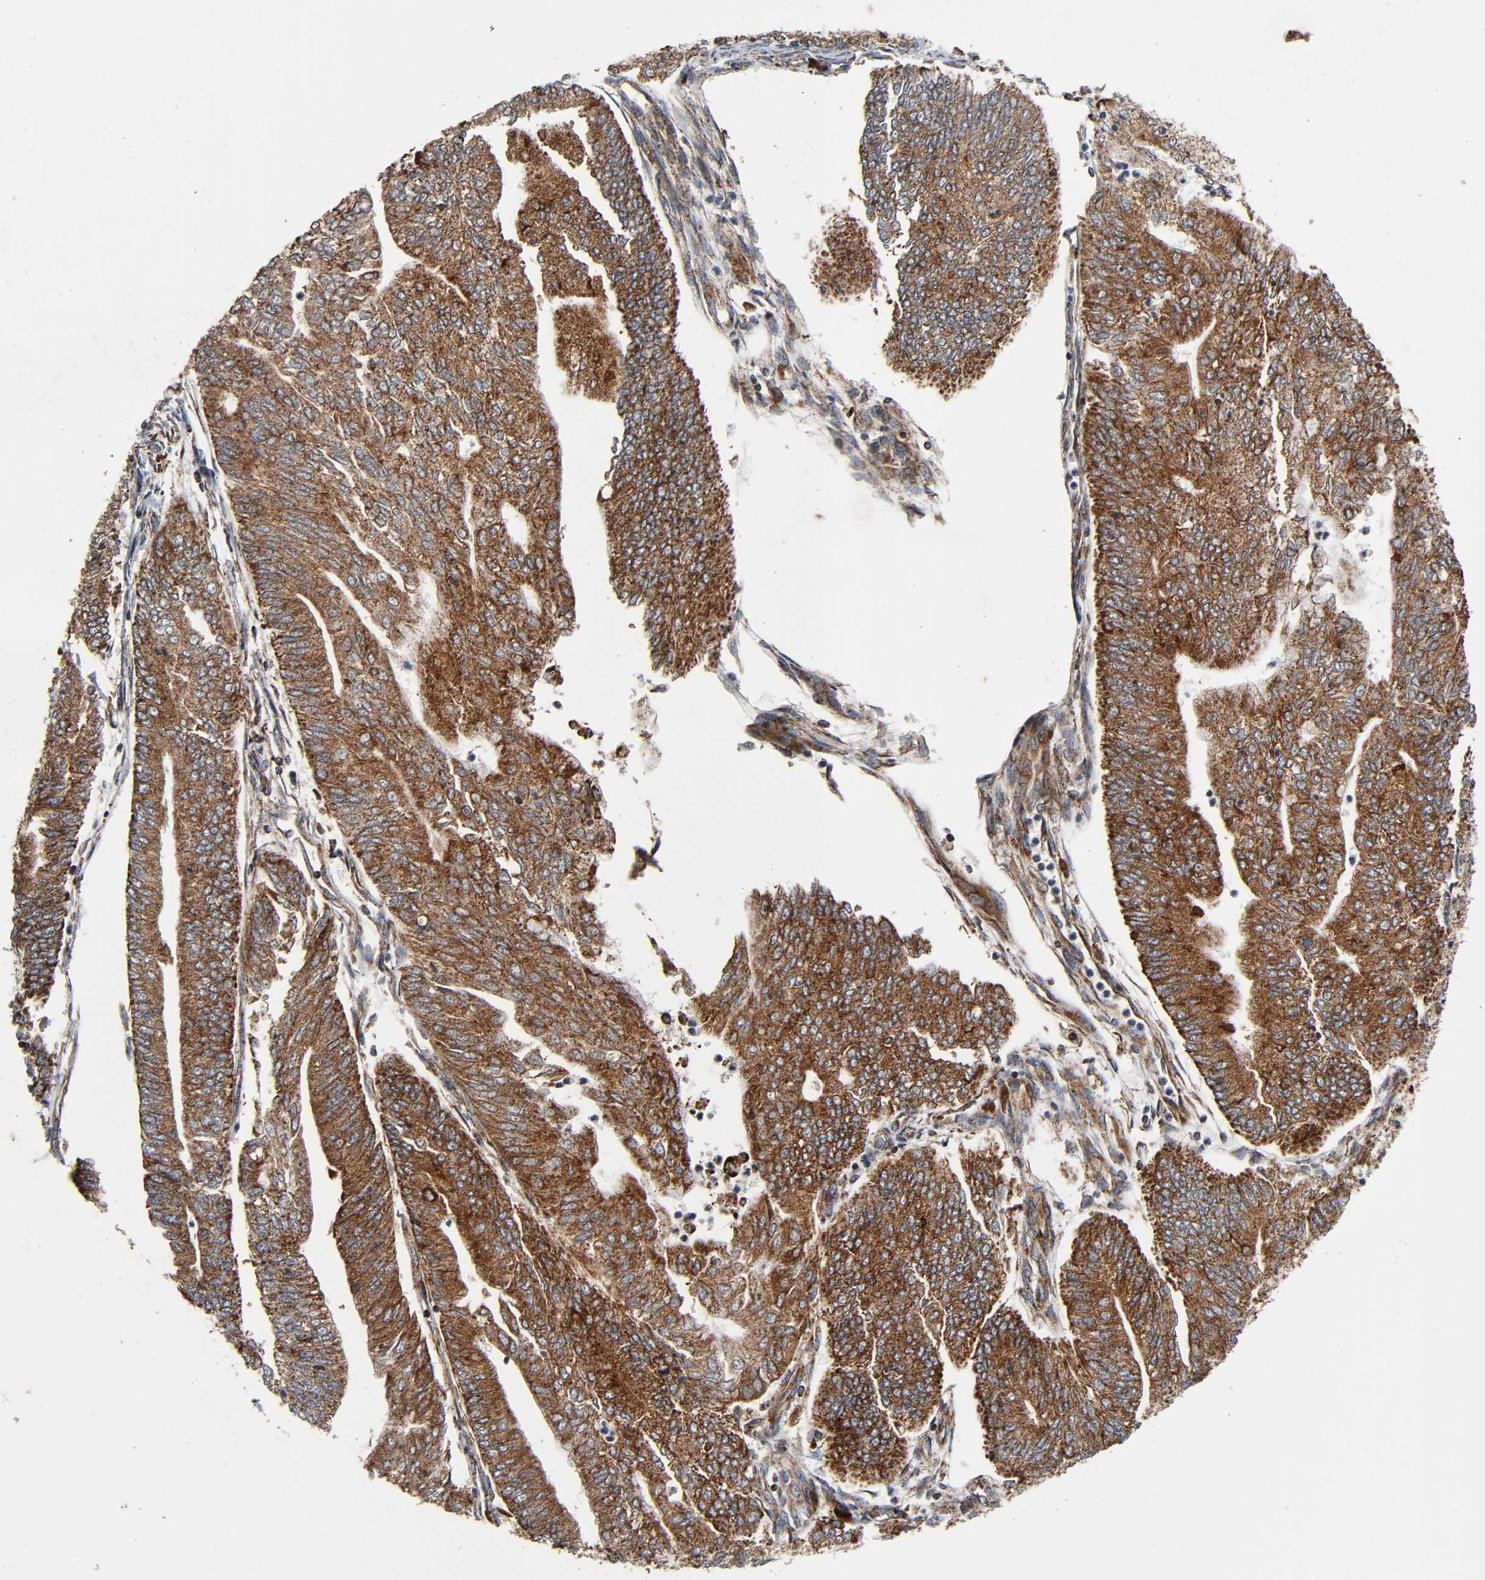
{"staining": {"intensity": "moderate", "quantity": ">75%", "location": "cytoplasmic/membranous"}, "tissue": "endometrial cancer", "cell_type": "Tumor cells", "image_type": "cancer", "snomed": [{"axis": "morphology", "description": "Adenocarcinoma, NOS"}, {"axis": "topography", "description": "Endometrium"}], "caption": "Endometrial adenocarcinoma stained with immunohistochemistry shows moderate cytoplasmic/membranous staining in about >75% of tumor cells.", "gene": "MAP3K1", "patient": {"sex": "female", "age": 59}}